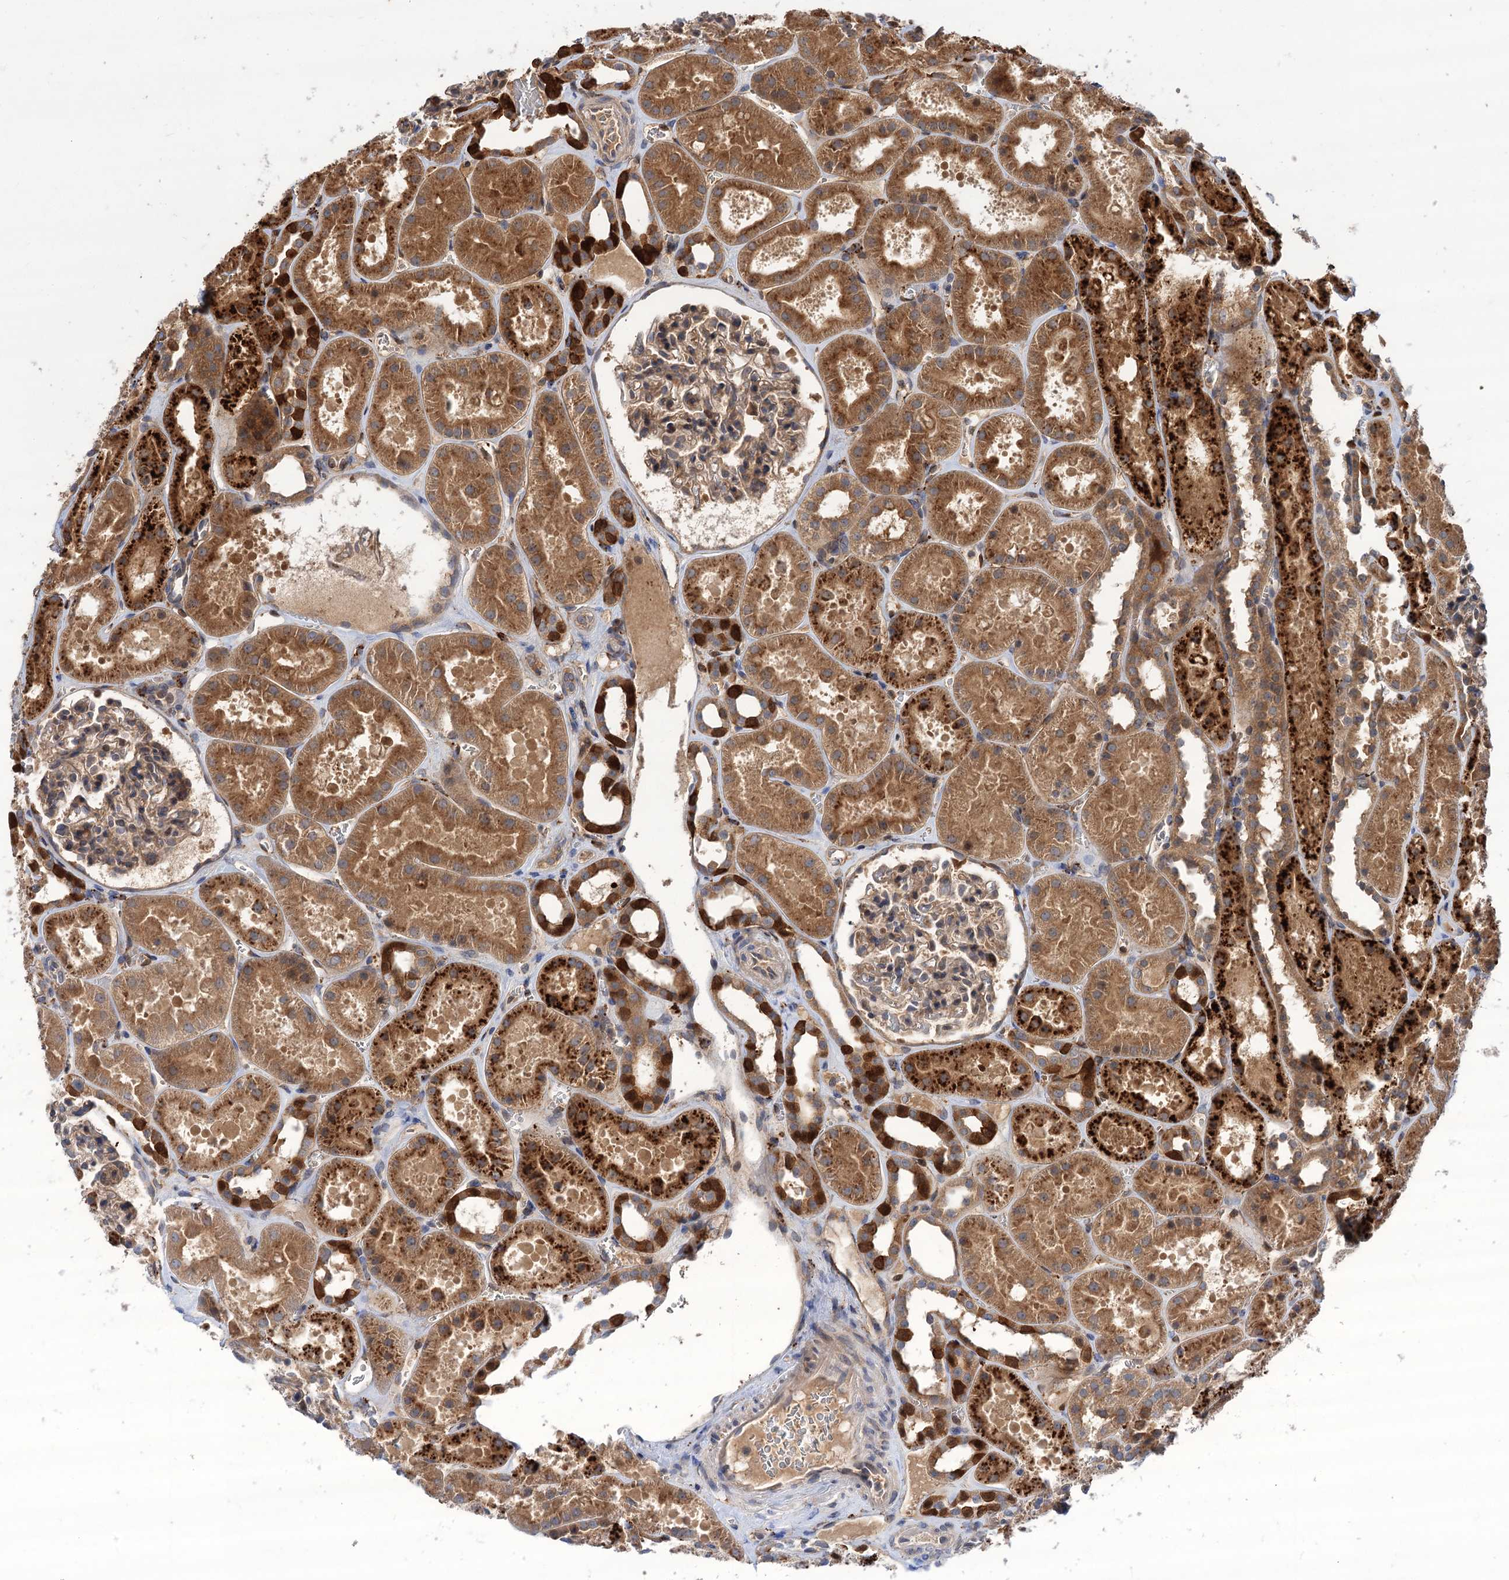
{"staining": {"intensity": "moderate", "quantity": ">75%", "location": "cytoplasmic/membranous"}, "tissue": "kidney", "cell_type": "Cells in glomeruli", "image_type": "normal", "snomed": [{"axis": "morphology", "description": "Normal tissue, NOS"}, {"axis": "topography", "description": "Kidney"}], "caption": "IHC of unremarkable human kidney reveals medium levels of moderate cytoplasmic/membranous expression in about >75% of cells in glomeruli.", "gene": "PATL1", "patient": {"sex": "female", "age": 41}}